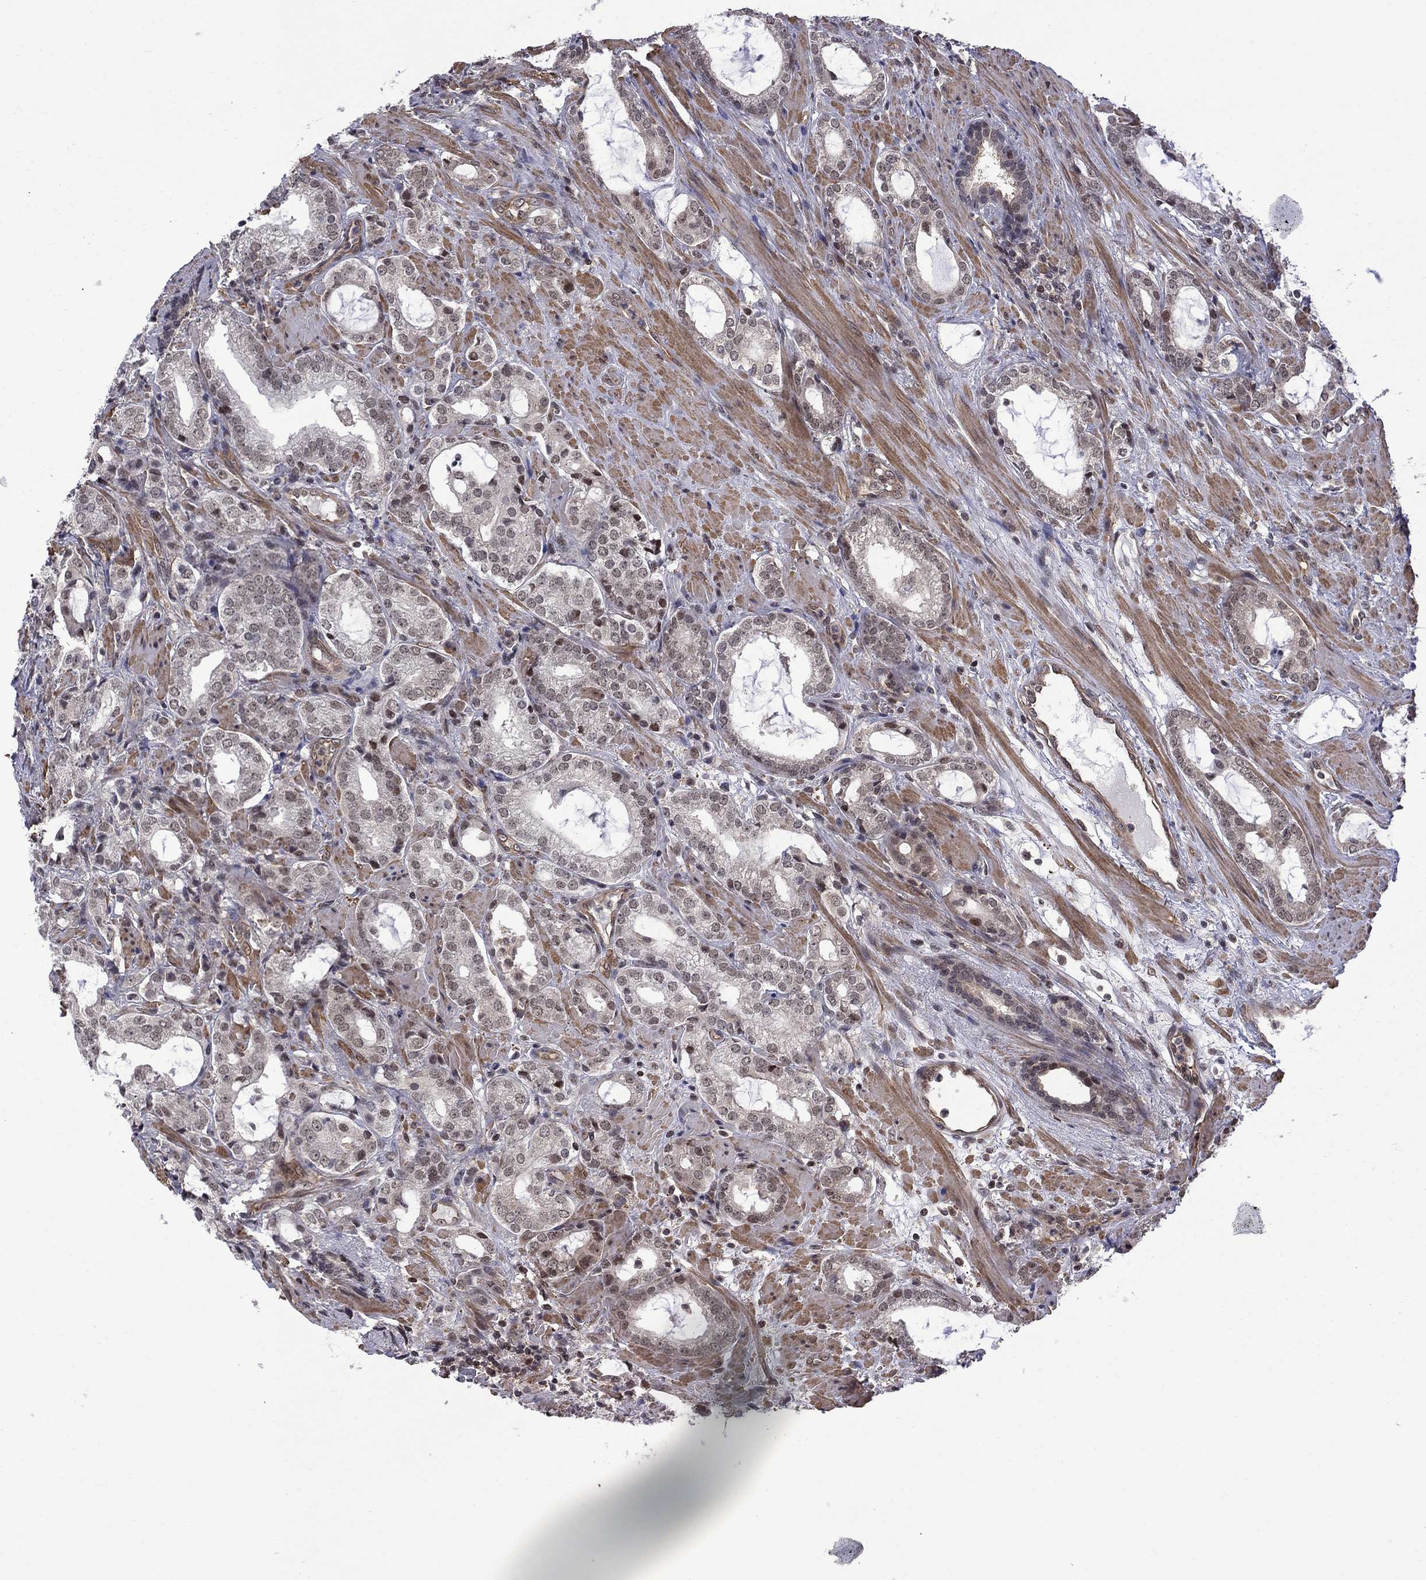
{"staining": {"intensity": "moderate", "quantity": "<25%", "location": "nuclear"}, "tissue": "prostate cancer", "cell_type": "Tumor cells", "image_type": "cancer", "snomed": [{"axis": "morphology", "description": "Adenocarcinoma, NOS"}, {"axis": "topography", "description": "Prostate"}], "caption": "Adenocarcinoma (prostate) was stained to show a protein in brown. There is low levels of moderate nuclear expression in approximately <25% of tumor cells.", "gene": "BRF1", "patient": {"sex": "male", "age": 66}}